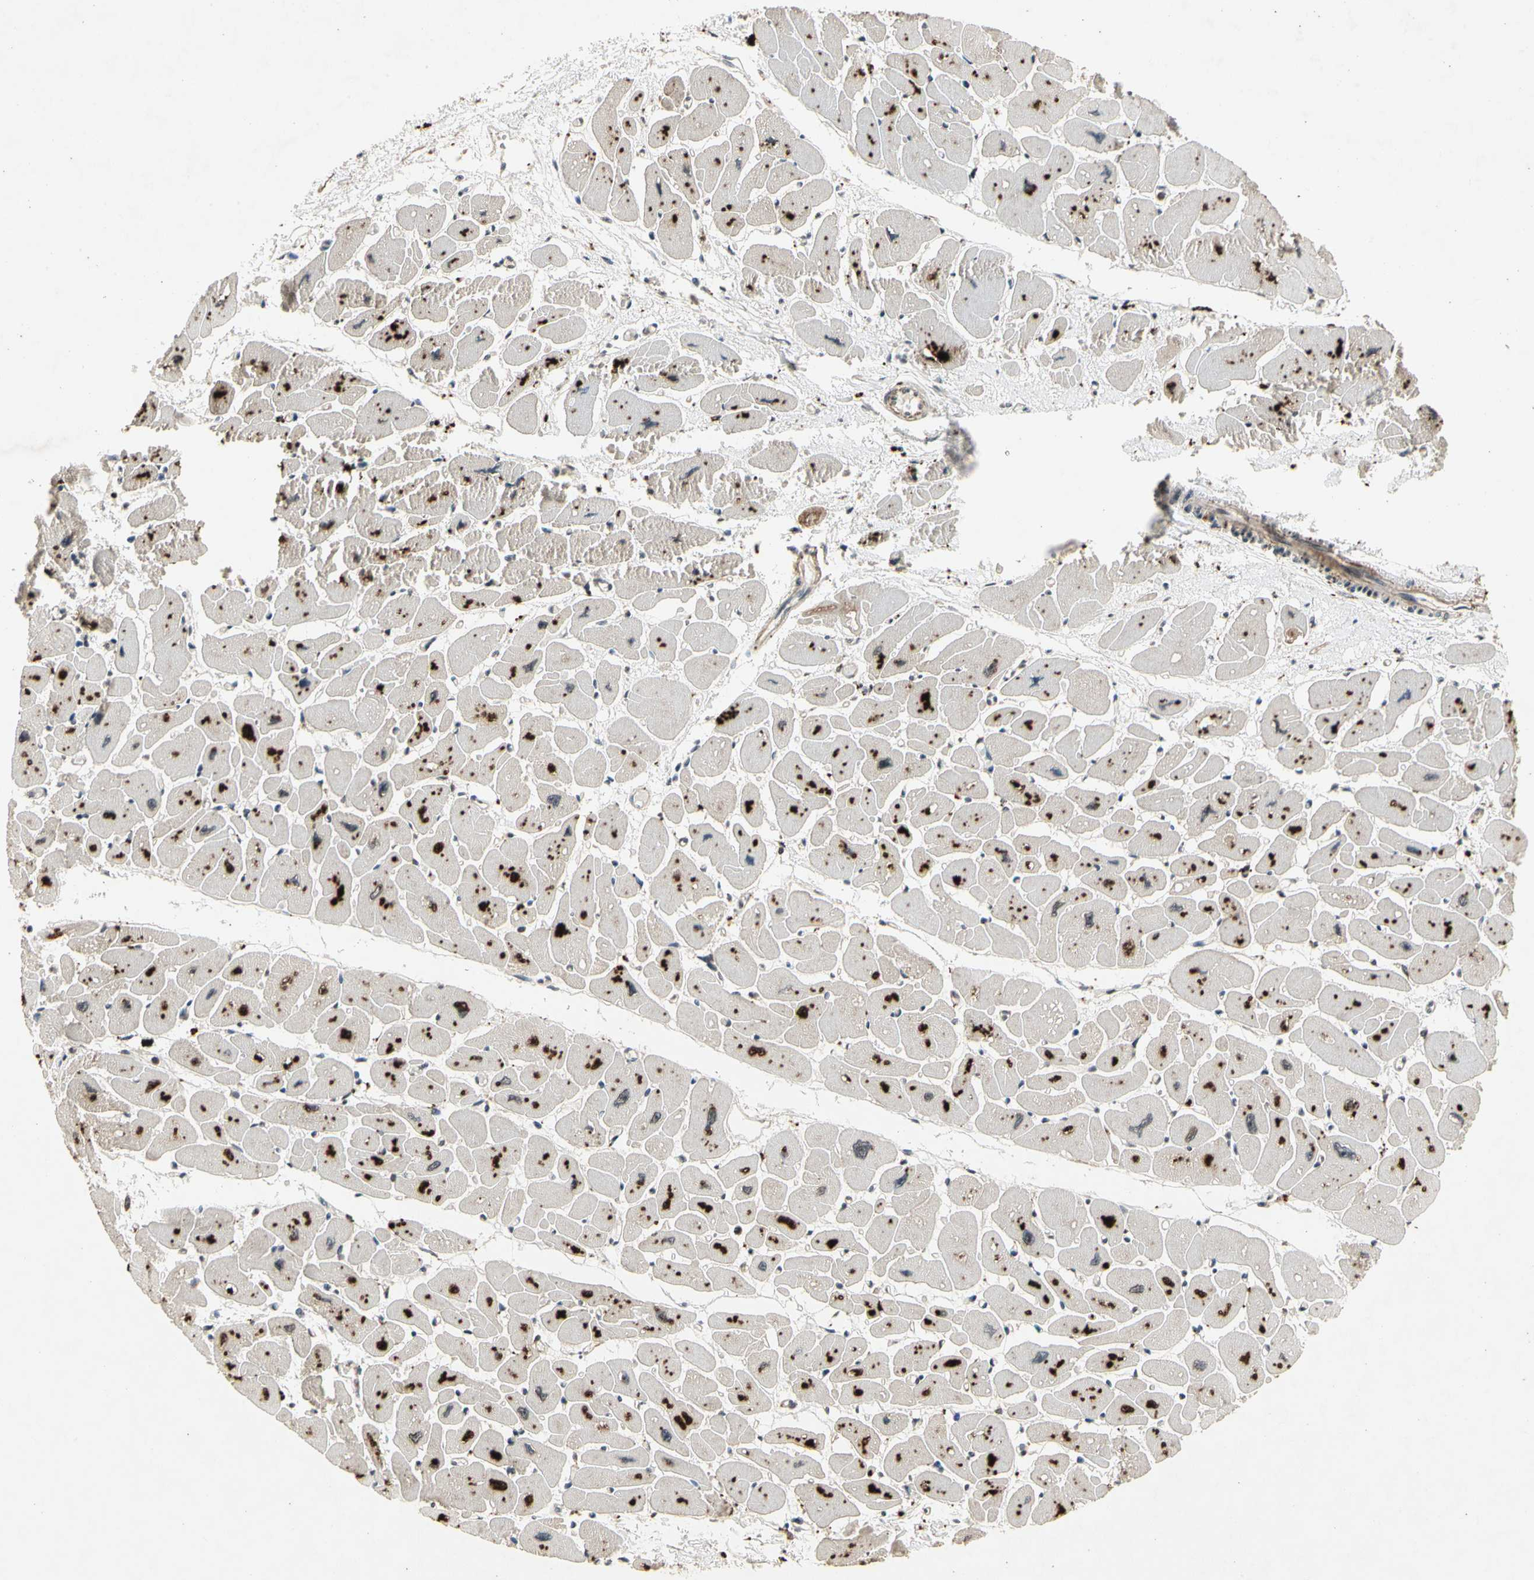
{"staining": {"intensity": "strong", "quantity": ">75%", "location": "cytoplasmic/membranous"}, "tissue": "heart muscle", "cell_type": "Cardiomyocytes", "image_type": "normal", "snomed": [{"axis": "morphology", "description": "Normal tissue, NOS"}, {"axis": "topography", "description": "Heart"}], "caption": "This is an image of IHC staining of normal heart muscle, which shows strong positivity in the cytoplasmic/membranous of cardiomyocytes.", "gene": "DPY19L3", "patient": {"sex": "female", "age": 54}}